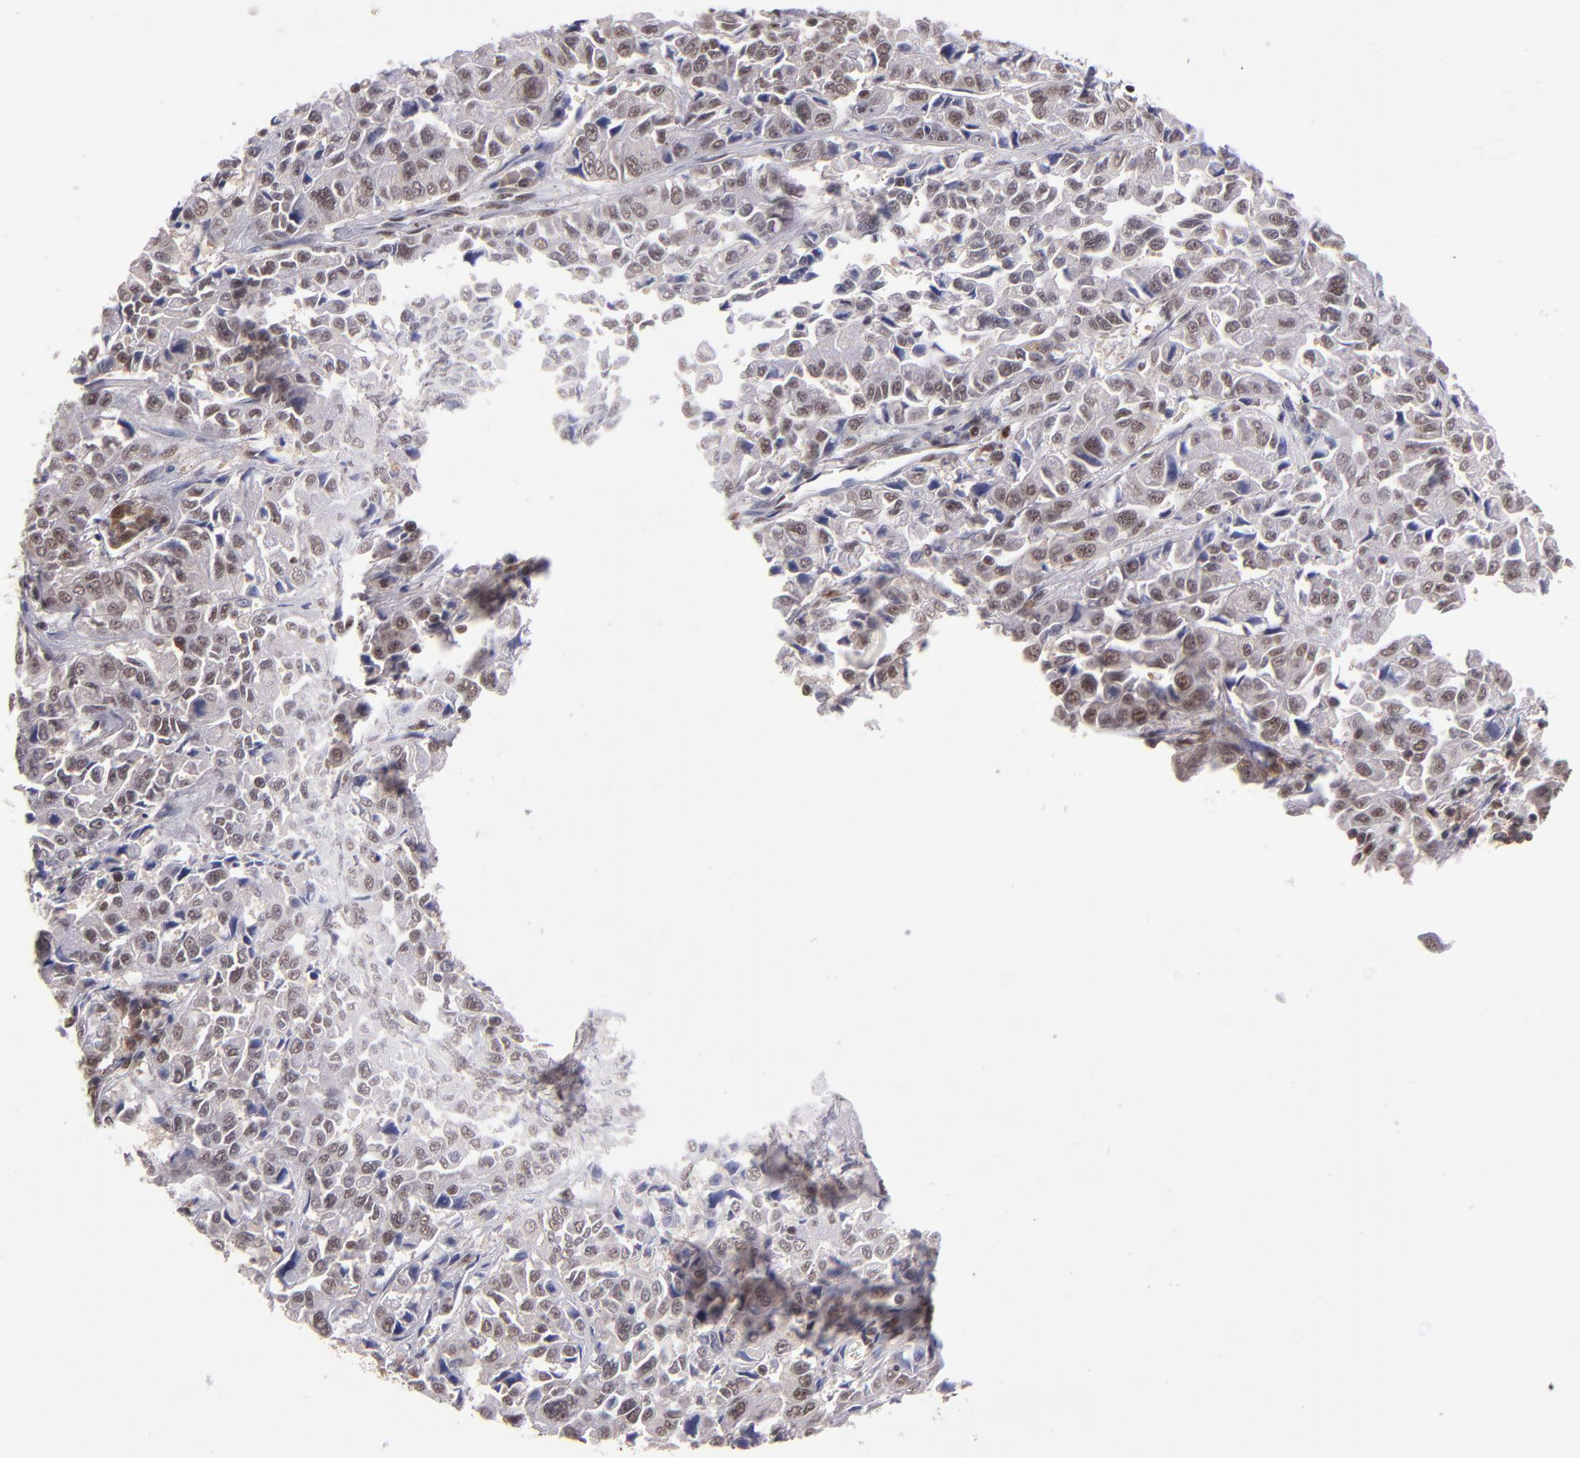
{"staining": {"intensity": "moderate", "quantity": "25%-75%", "location": "nuclear"}, "tissue": "pancreatic cancer", "cell_type": "Tumor cells", "image_type": "cancer", "snomed": [{"axis": "morphology", "description": "Adenocarcinoma, NOS"}, {"axis": "topography", "description": "Pancreas"}], "caption": "A histopathology image showing moderate nuclear expression in about 25%-75% of tumor cells in pancreatic cancer, as visualized by brown immunohistochemical staining.", "gene": "EP300", "patient": {"sex": "female", "age": 52}}